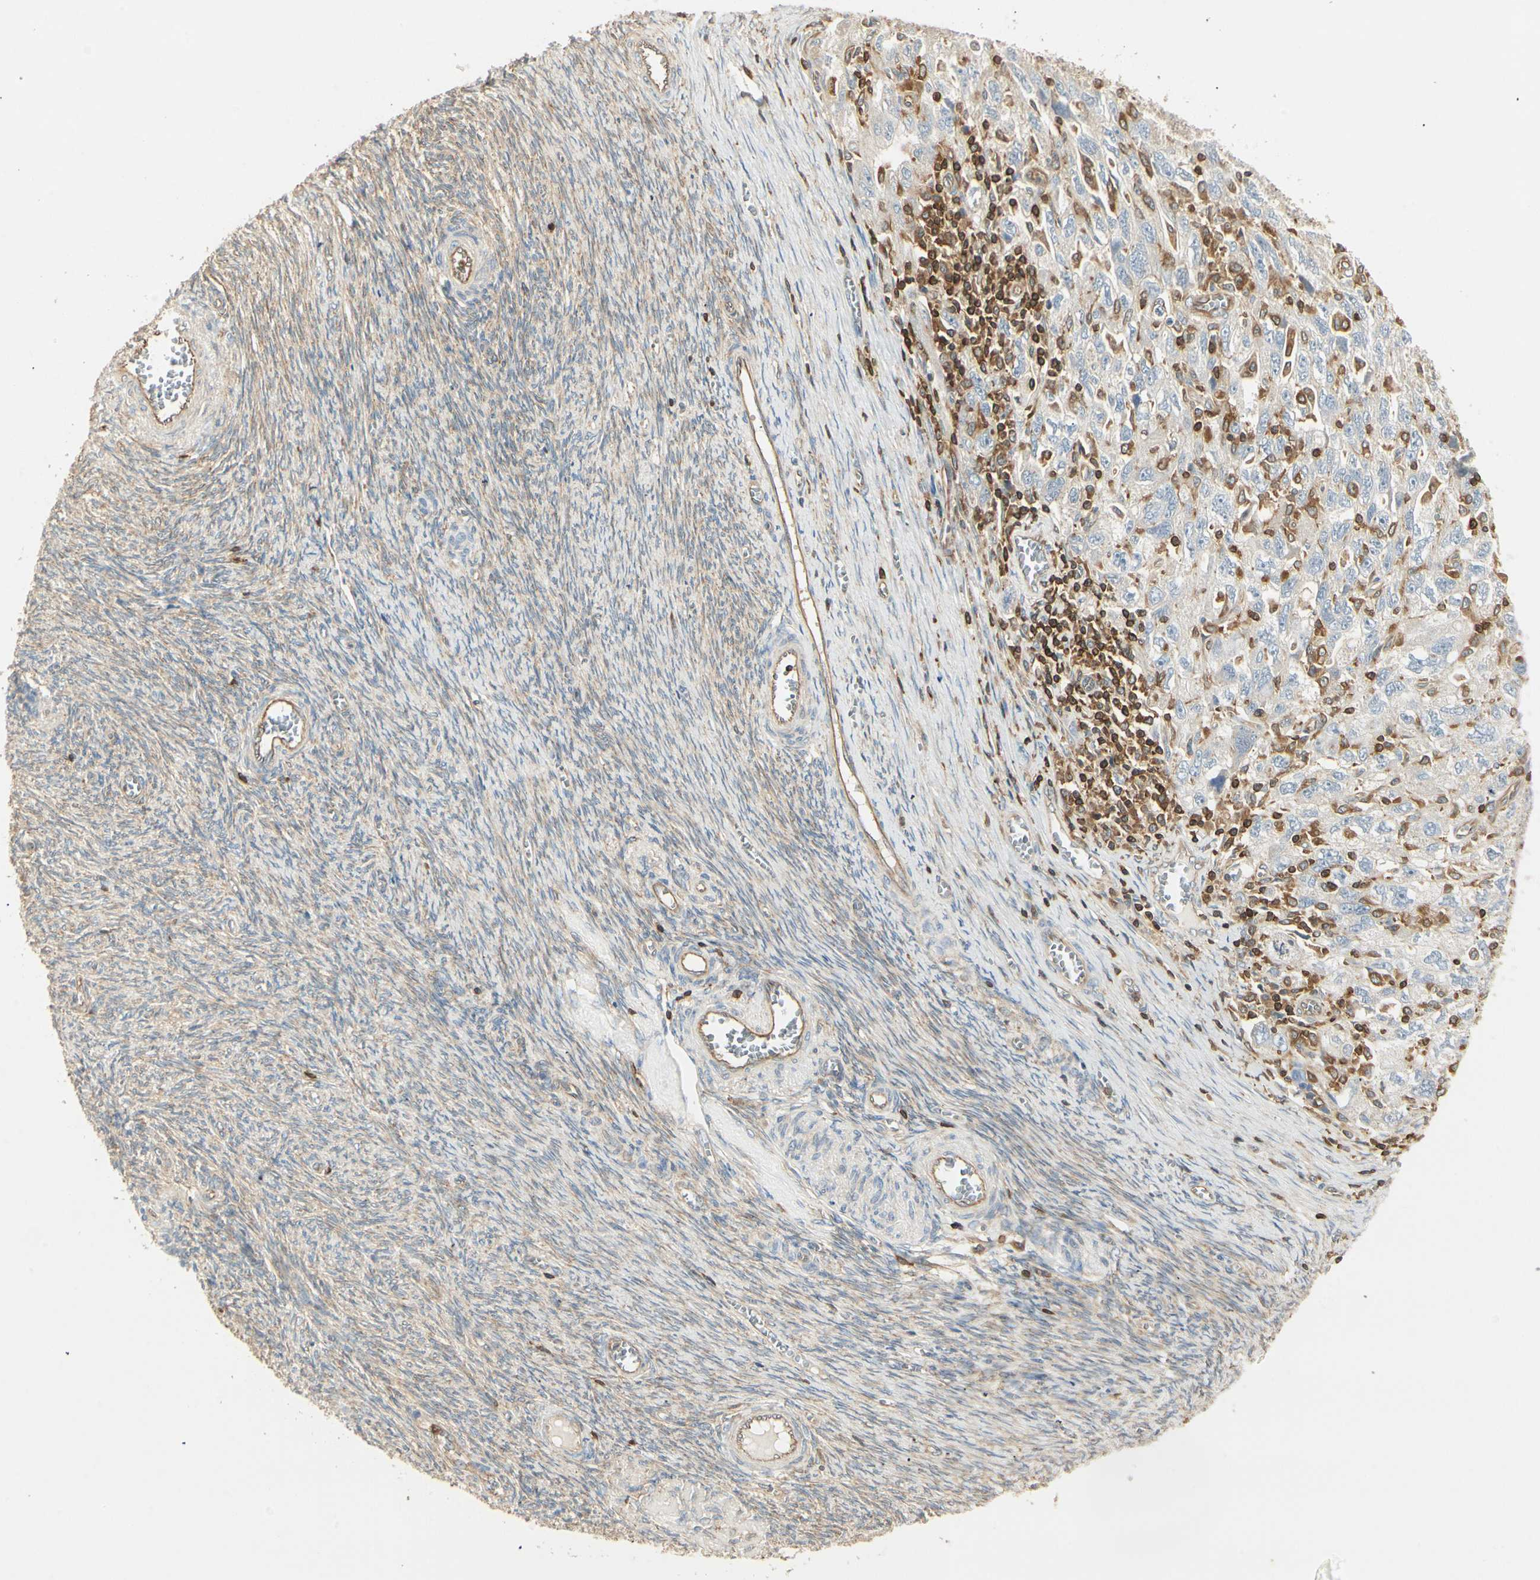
{"staining": {"intensity": "negative", "quantity": "none", "location": "none"}, "tissue": "ovarian cancer", "cell_type": "Tumor cells", "image_type": "cancer", "snomed": [{"axis": "morphology", "description": "Carcinoma, NOS"}, {"axis": "morphology", "description": "Cystadenocarcinoma, serous, NOS"}, {"axis": "topography", "description": "Ovary"}], "caption": "Photomicrograph shows no significant protein positivity in tumor cells of ovarian cancer (carcinoma).", "gene": "CRLF3", "patient": {"sex": "female", "age": 69}}